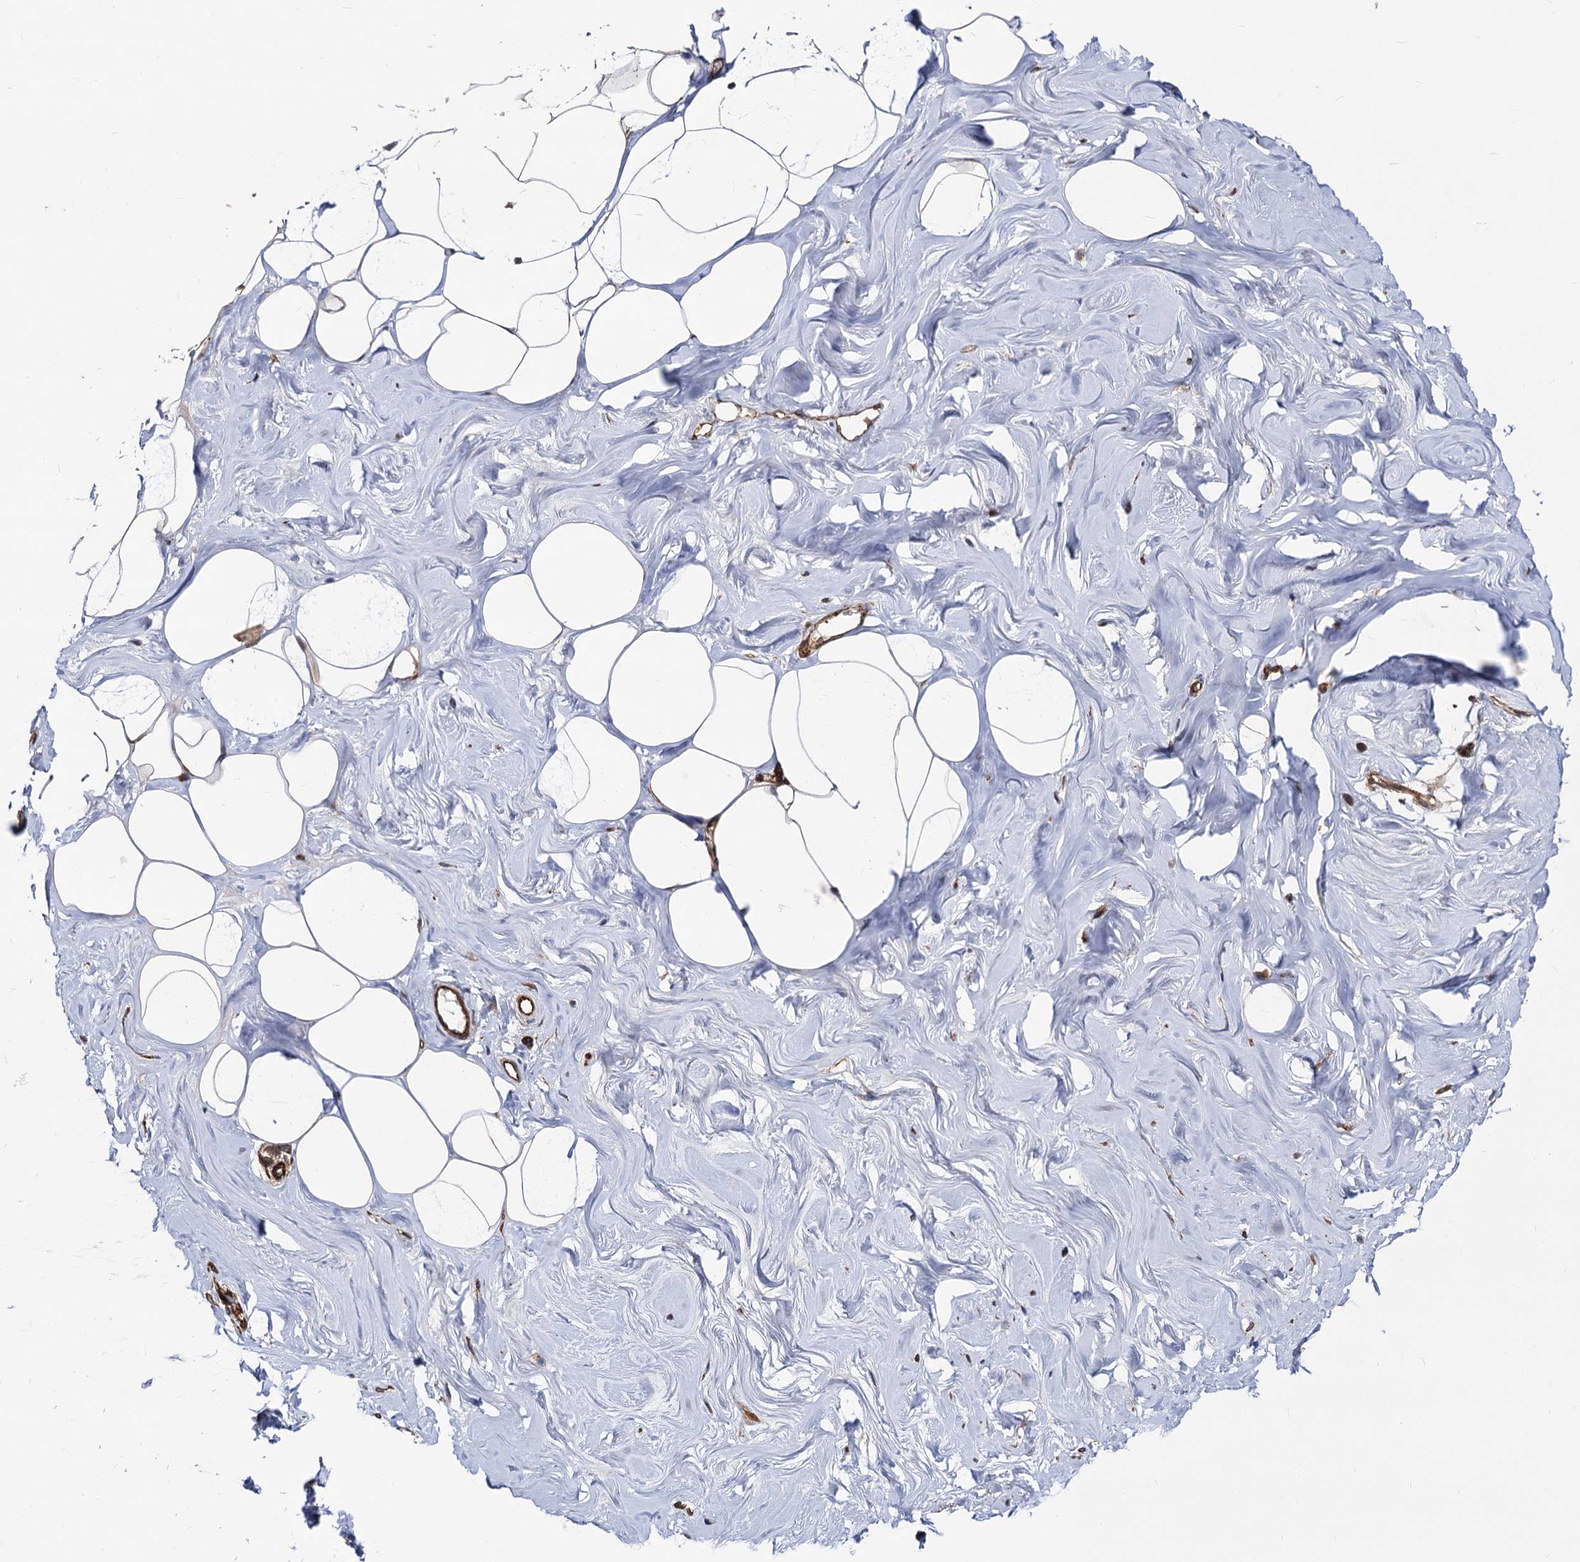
{"staining": {"intensity": "strong", "quantity": ">75%", "location": "cytoplasmic/membranous"}, "tissue": "adipose tissue", "cell_type": "Adipocytes", "image_type": "normal", "snomed": [{"axis": "morphology", "description": "Normal tissue, NOS"}, {"axis": "morphology", "description": "Fibrosis, NOS"}, {"axis": "topography", "description": "Breast"}, {"axis": "topography", "description": "Adipose tissue"}], "caption": "Protein staining of unremarkable adipose tissue displays strong cytoplasmic/membranous positivity in approximately >75% of adipocytes. The staining was performed using DAB (3,3'-diaminobenzidine), with brown indicating positive protein expression. Nuclei are stained blue with hematoxylin.", "gene": "CIP2A", "patient": {"sex": "female", "age": 39}}